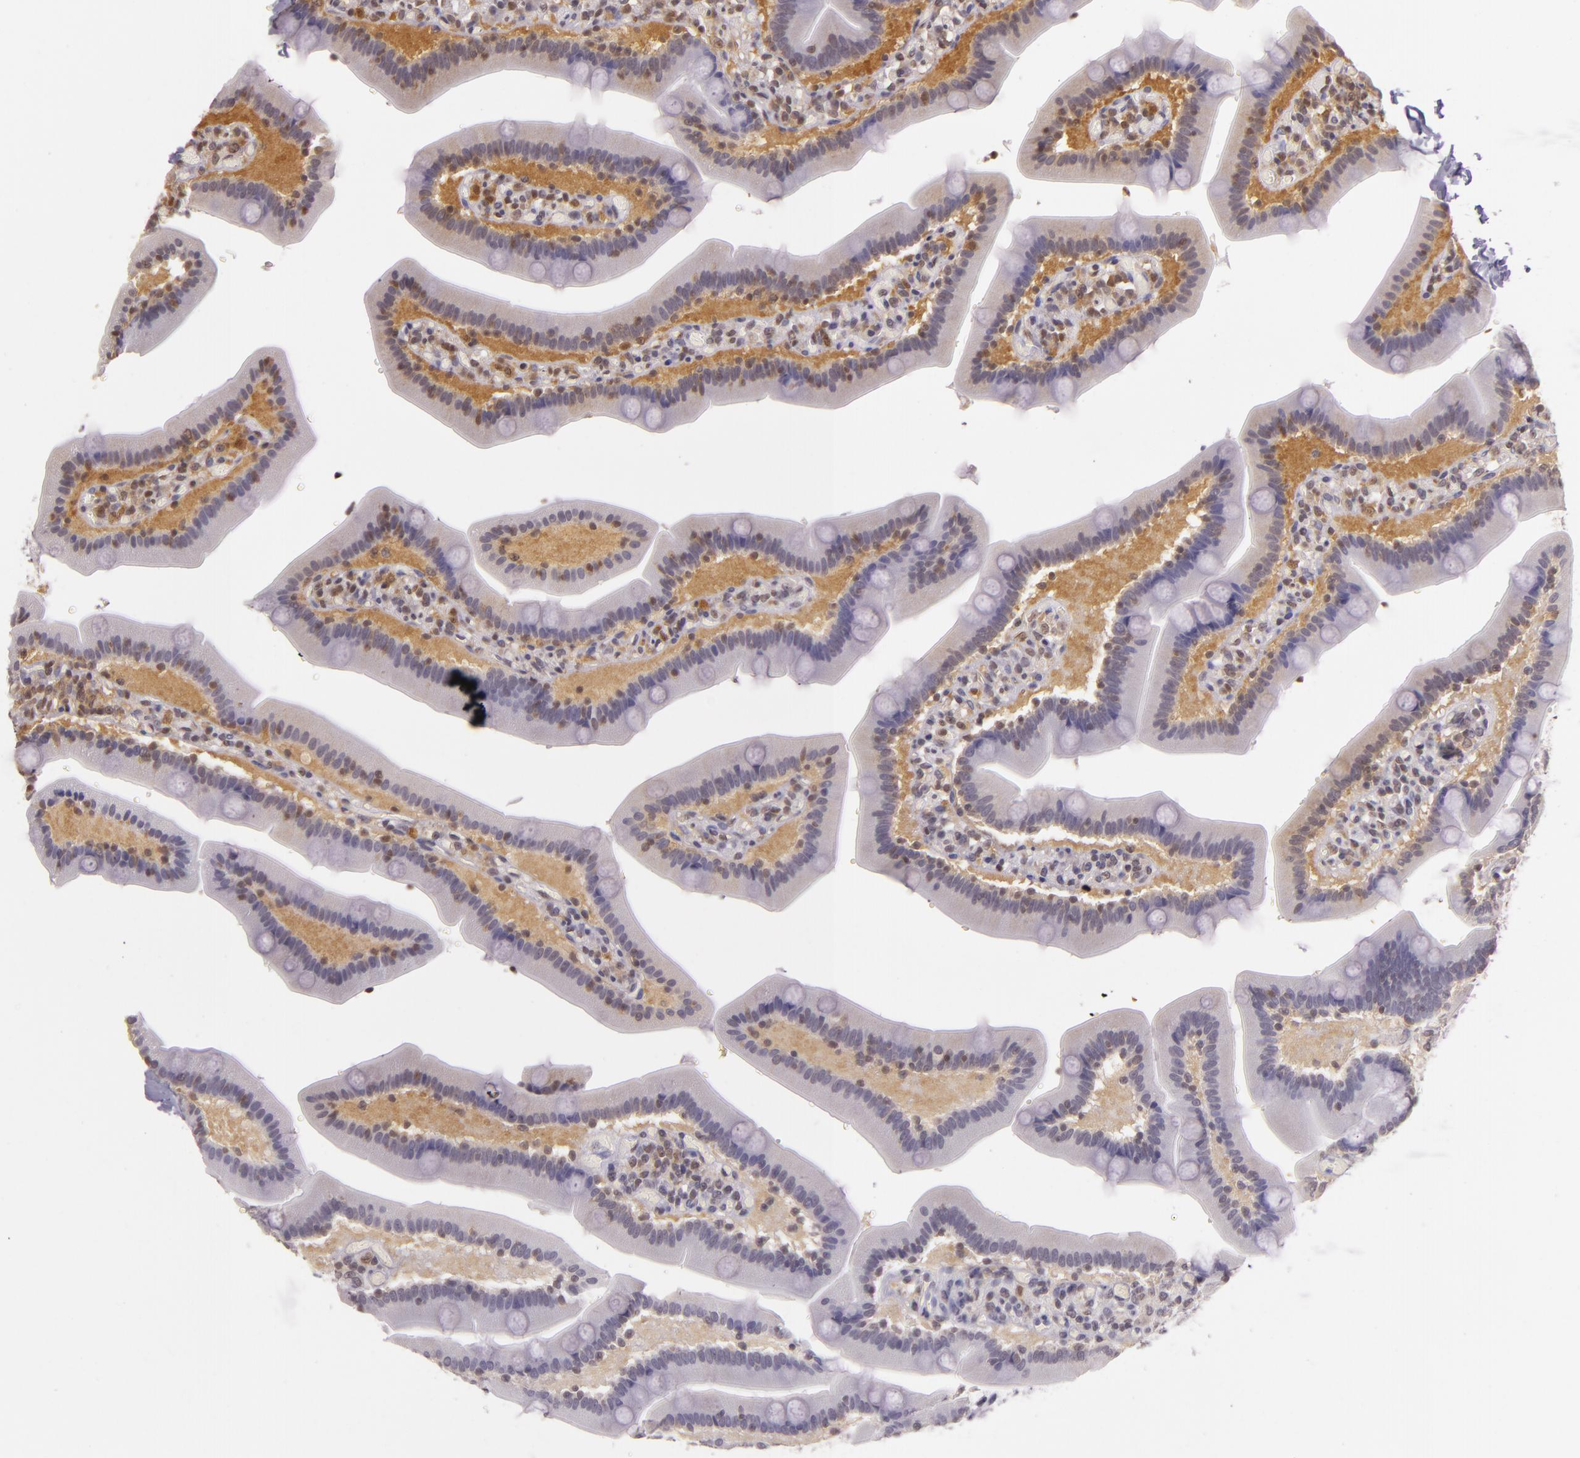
{"staining": {"intensity": "weak", "quantity": "25%-75%", "location": "cytoplasmic/membranous,nuclear"}, "tissue": "duodenum", "cell_type": "Glandular cells", "image_type": "normal", "snomed": [{"axis": "morphology", "description": "Normal tissue, NOS"}, {"axis": "topography", "description": "Duodenum"}], "caption": "Benign duodenum reveals weak cytoplasmic/membranous,nuclear positivity in about 25%-75% of glandular cells, visualized by immunohistochemistry. (DAB (3,3'-diaminobenzidine) IHC with brightfield microscopy, high magnification).", "gene": "HSPA8", "patient": {"sex": "male", "age": 66}}